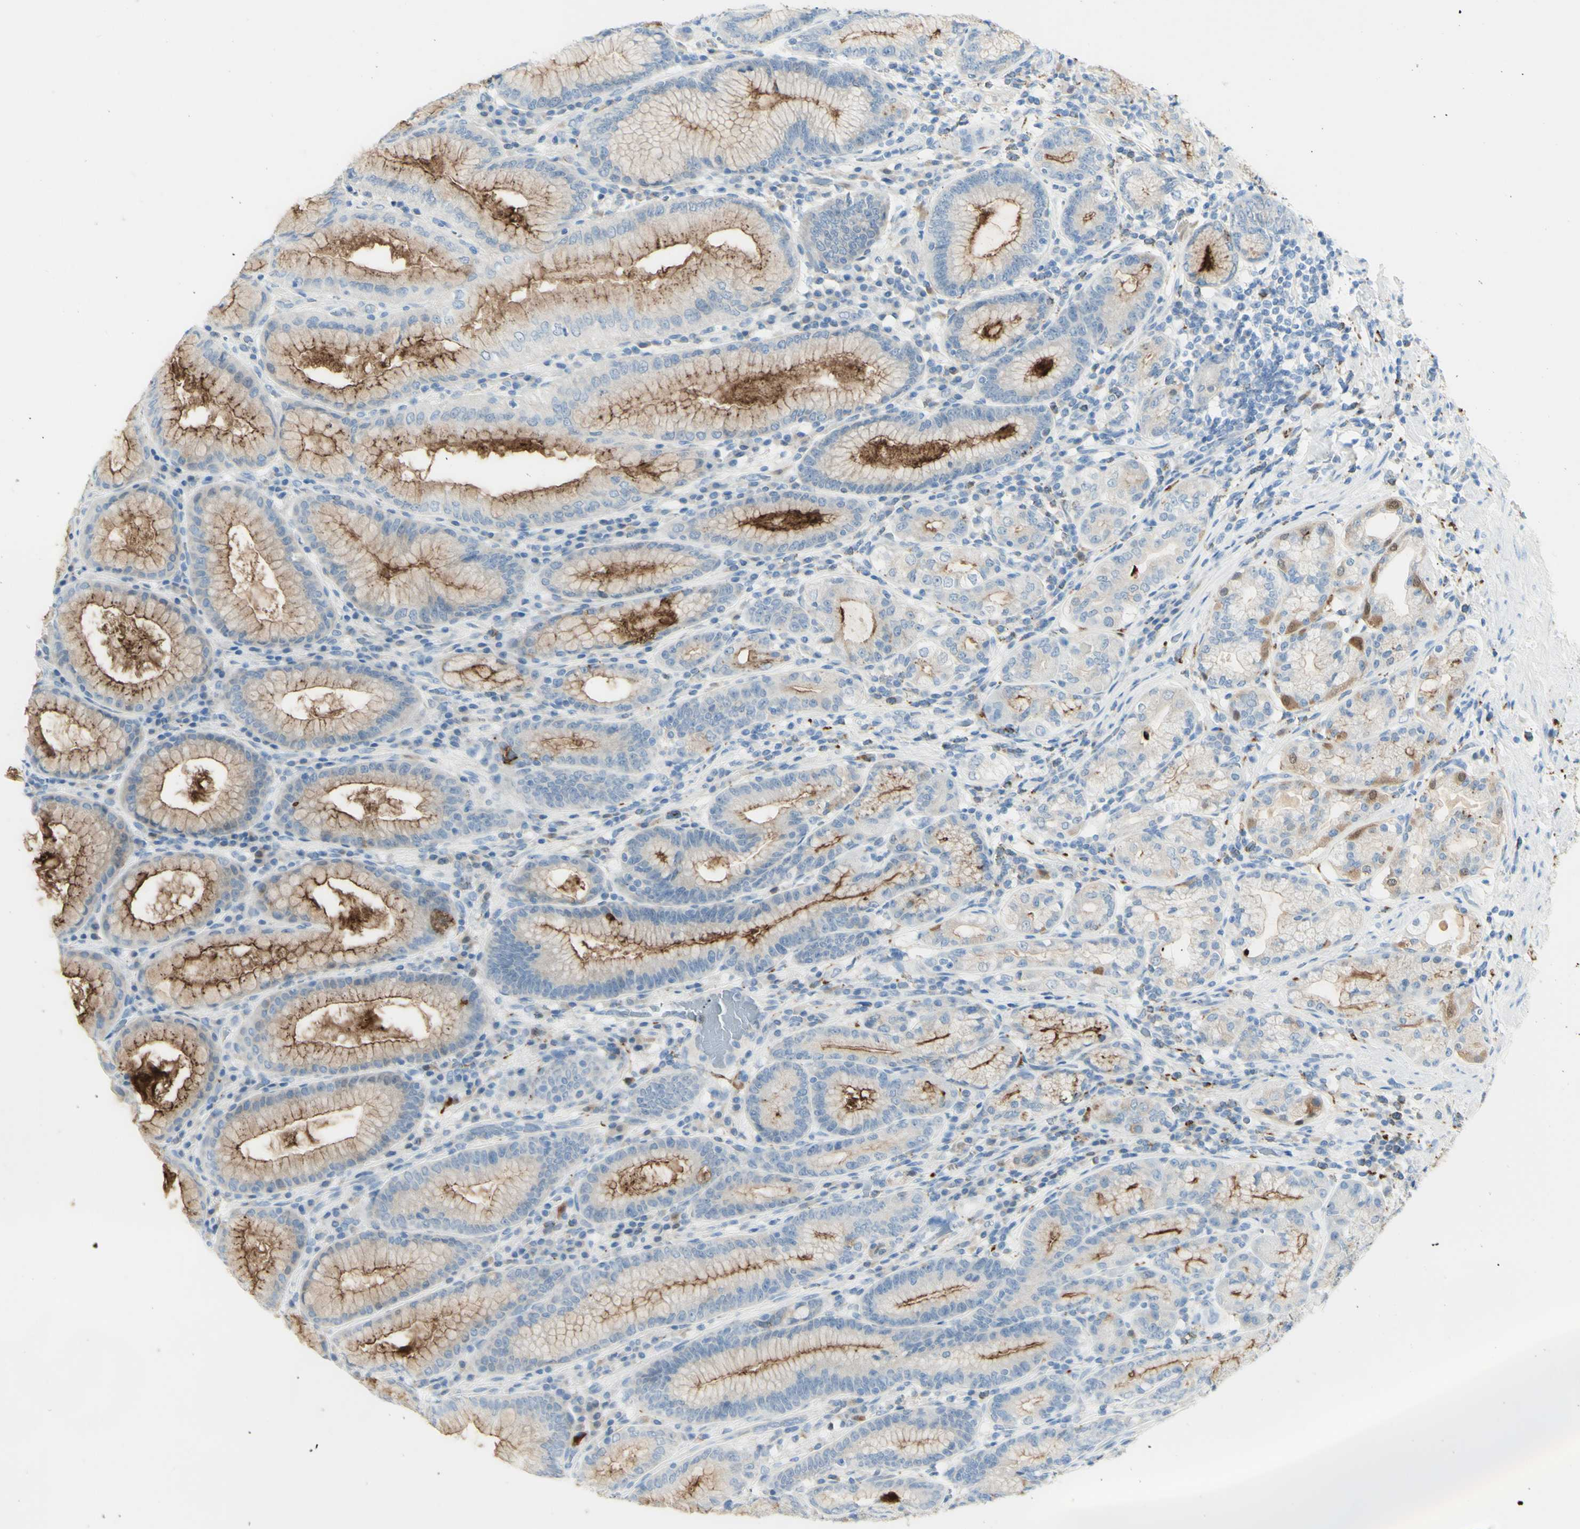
{"staining": {"intensity": "strong", "quantity": "25%-75%", "location": "cytoplasmic/membranous"}, "tissue": "stomach", "cell_type": "Glandular cells", "image_type": "normal", "snomed": [{"axis": "morphology", "description": "Normal tissue, NOS"}, {"axis": "topography", "description": "Stomach, lower"}], "caption": "Human stomach stained for a protein (brown) exhibits strong cytoplasmic/membranous positive staining in approximately 25%-75% of glandular cells.", "gene": "TSPAN1", "patient": {"sex": "female", "age": 76}}